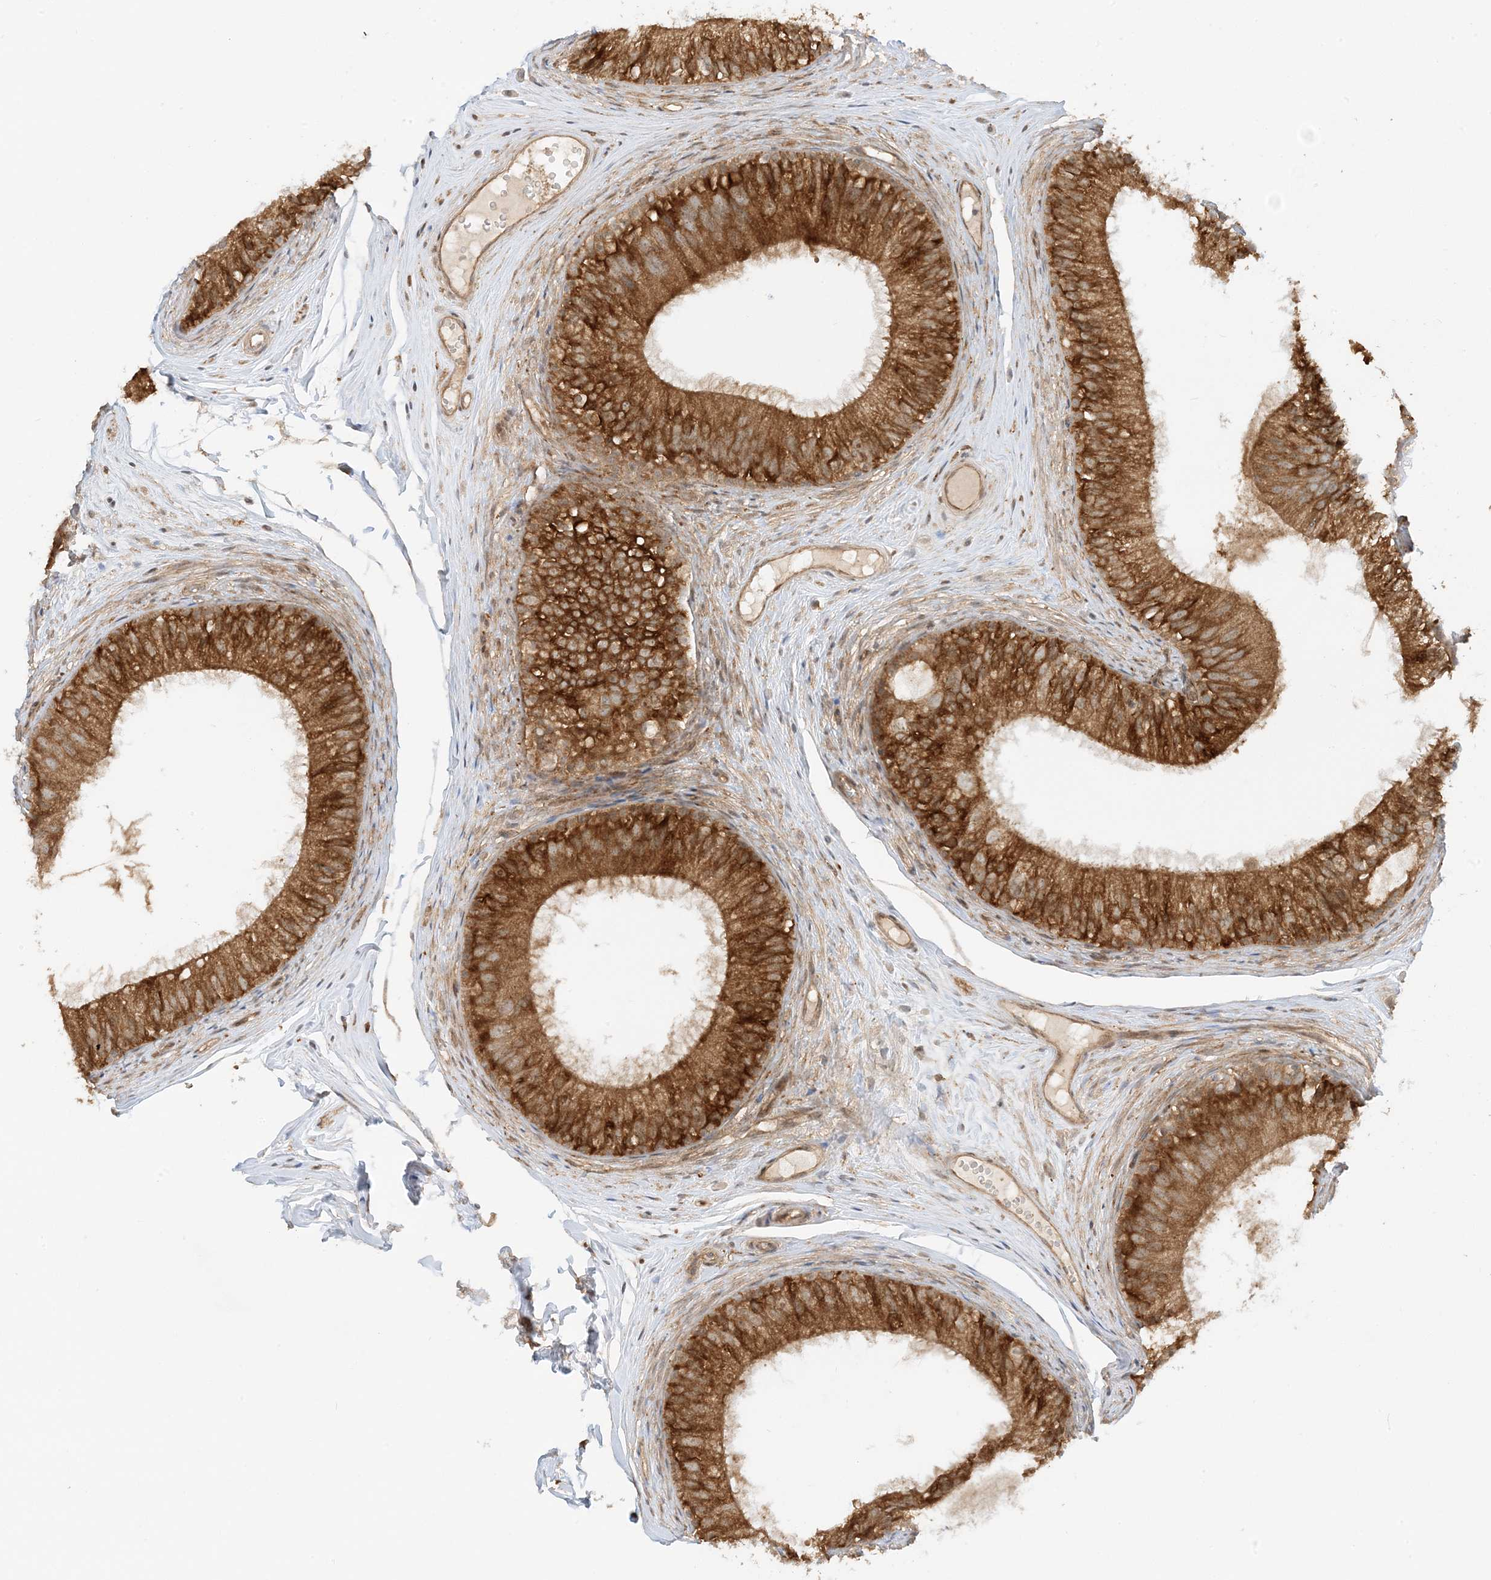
{"staining": {"intensity": "strong", "quantity": ">75%", "location": "cytoplasmic/membranous"}, "tissue": "epididymis", "cell_type": "Glandular cells", "image_type": "normal", "snomed": [{"axis": "morphology", "description": "Normal tissue, NOS"}, {"axis": "morphology", "description": "Seminoma in situ"}, {"axis": "topography", "description": "Testis"}, {"axis": "topography", "description": "Epididymis"}], "caption": "IHC photomicrograph of unremarkable epididymis: epididymis stained using IHC displays high levels of strong protein expression localized specifically in the cytoplasmic/membranous of glandular cells, appearing as a cytoplasmic/membranous brown color.", "gene": "SCARF2", "patient": {"sex": "male", "age": 28}}